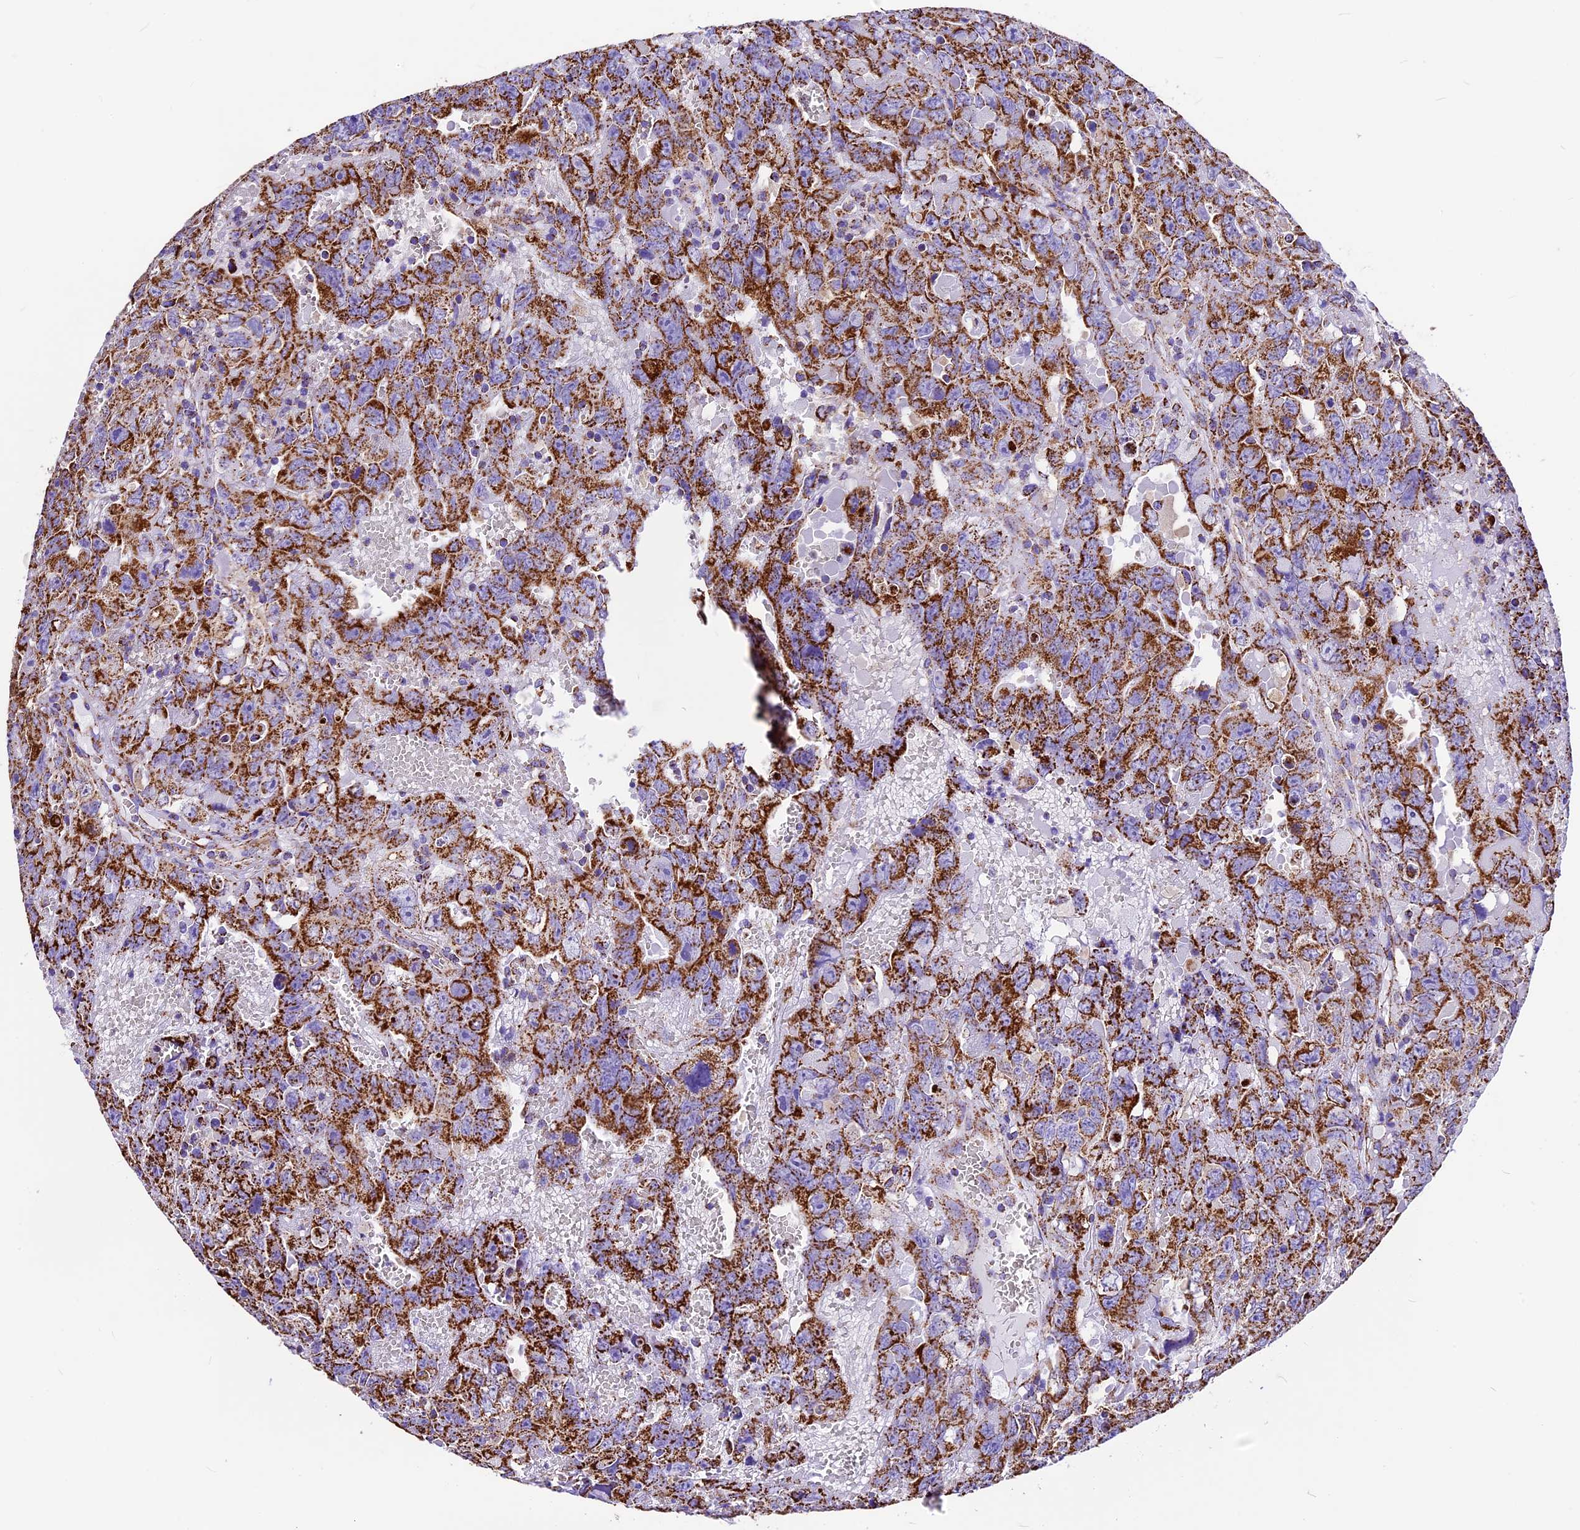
{"staining": {"intensity": "strong", "quantity": ">75%", "location": "cytoplasmic/membranous"}, "tissue": "testis cancer", "cell_type": "Tumor cells", "image_type": "cancer", "snomed": [{"axis": "morphology", "description": "Carcinoma, Embryonal, NOS"}, {"axis": "topography", "description": "Testis"}], "caption": "Tumor cells show high levels of strong cytoplasmic/membranous expression in approximately >75% of cells in human embryonal carcinoma (testis).", "gene": "DCAF5", "patient": {"sex": "male", "age": 45}}